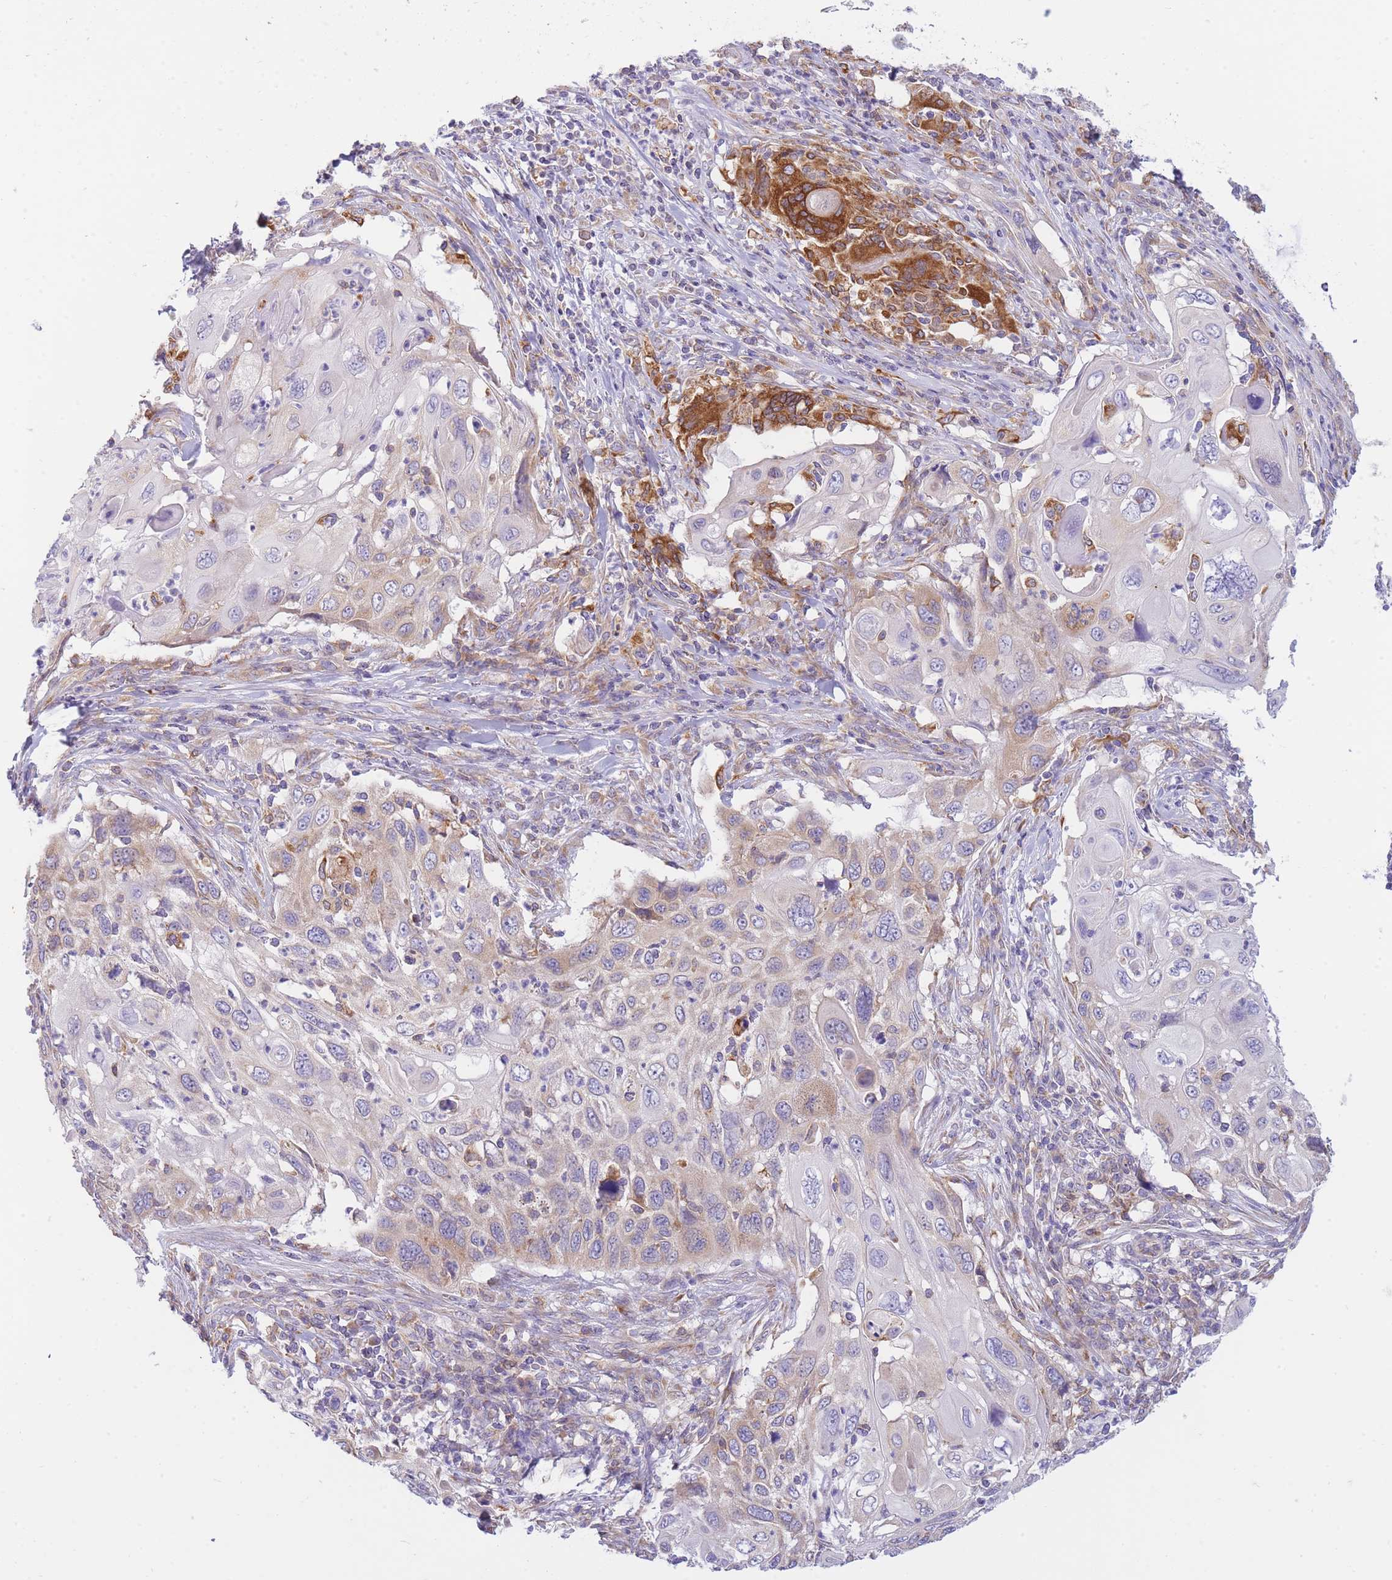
{"staining": {"intensity": "weak", "quantity": "<25%", "location": "cytoplasmic/membranous"}, "tissue": "cervical cancer", "cell_type": "Tumor cells", "image_type": "cancer", "snomed": [{"axis": "morphology", "description": "Squamous cell carcinoma, NOS"}, {"axis": "topography", "description": "Cervix"}], "caption": "A micrograph of squamous cell carcinoma (cervical) stained for a protein shows no brown staining in tumor cells. (DAB (3,3'-diaminobenzidine) IHC with hematoxylin counter stain).", "gene": "SH2B2", "patient": {"sex": "female", "age": 70}}